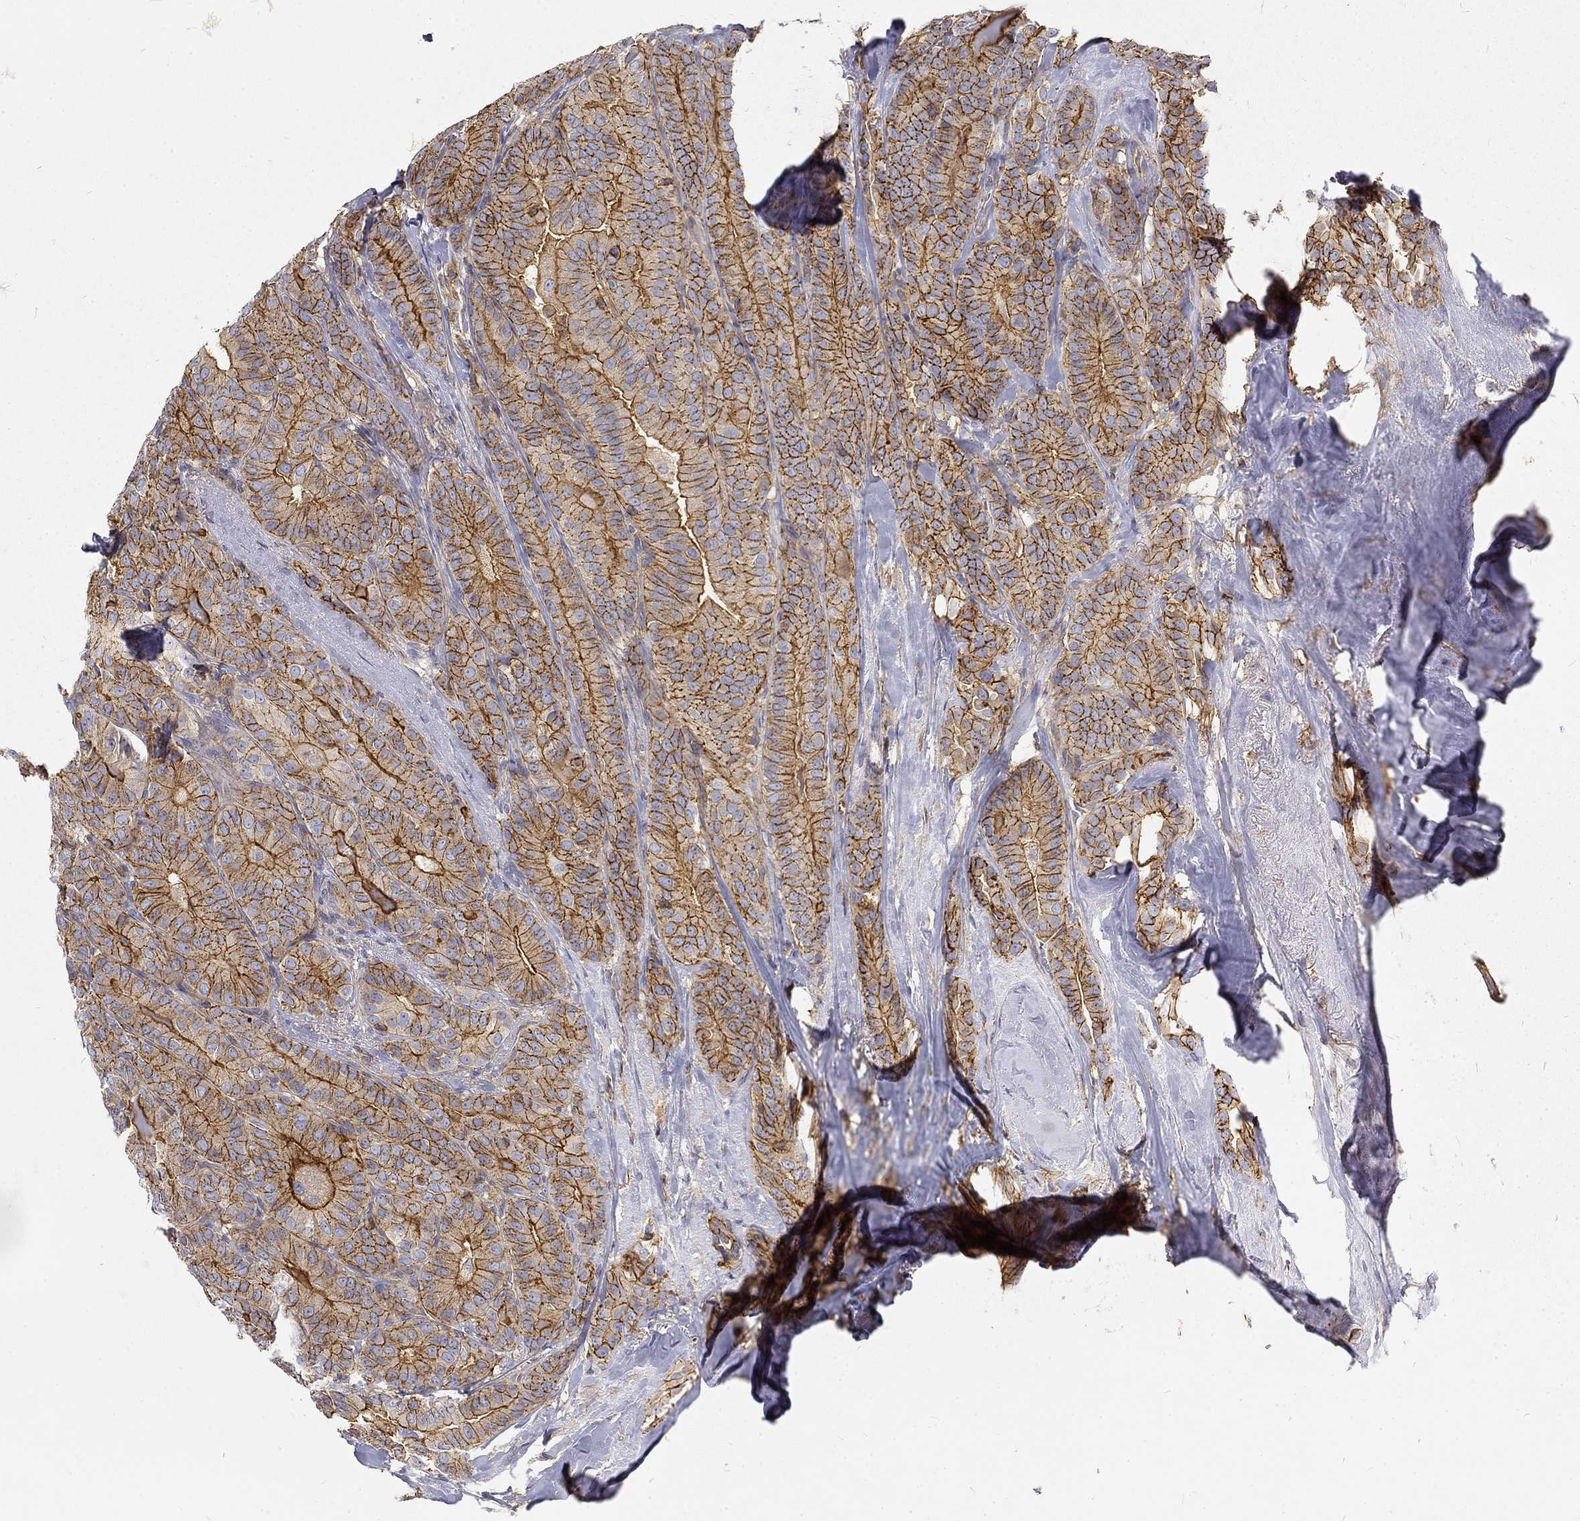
{"staining": {"intensity": "moderate", "quantity": ">75%", "location": "cytoplasmic/membranous"}, "tissue": "thyroid cancer", "cell_type": "Tumor cells", "image_type": "cancer", "snomed": [{"axis": "morphology", "description": "Papillary adenocarcinoma, NOS"}, {"axis": "topography", "description": "Thyroid gland"}], "caption": "Immunohistochemistry (IHC) (DAB) staining of human thyroid cancer shows moderate cytoplasmic/membranous protein expression in approximately >75% of tumor cells.", "gene": "MTMR11", "patient": {"sex": "male", "age": 61}}